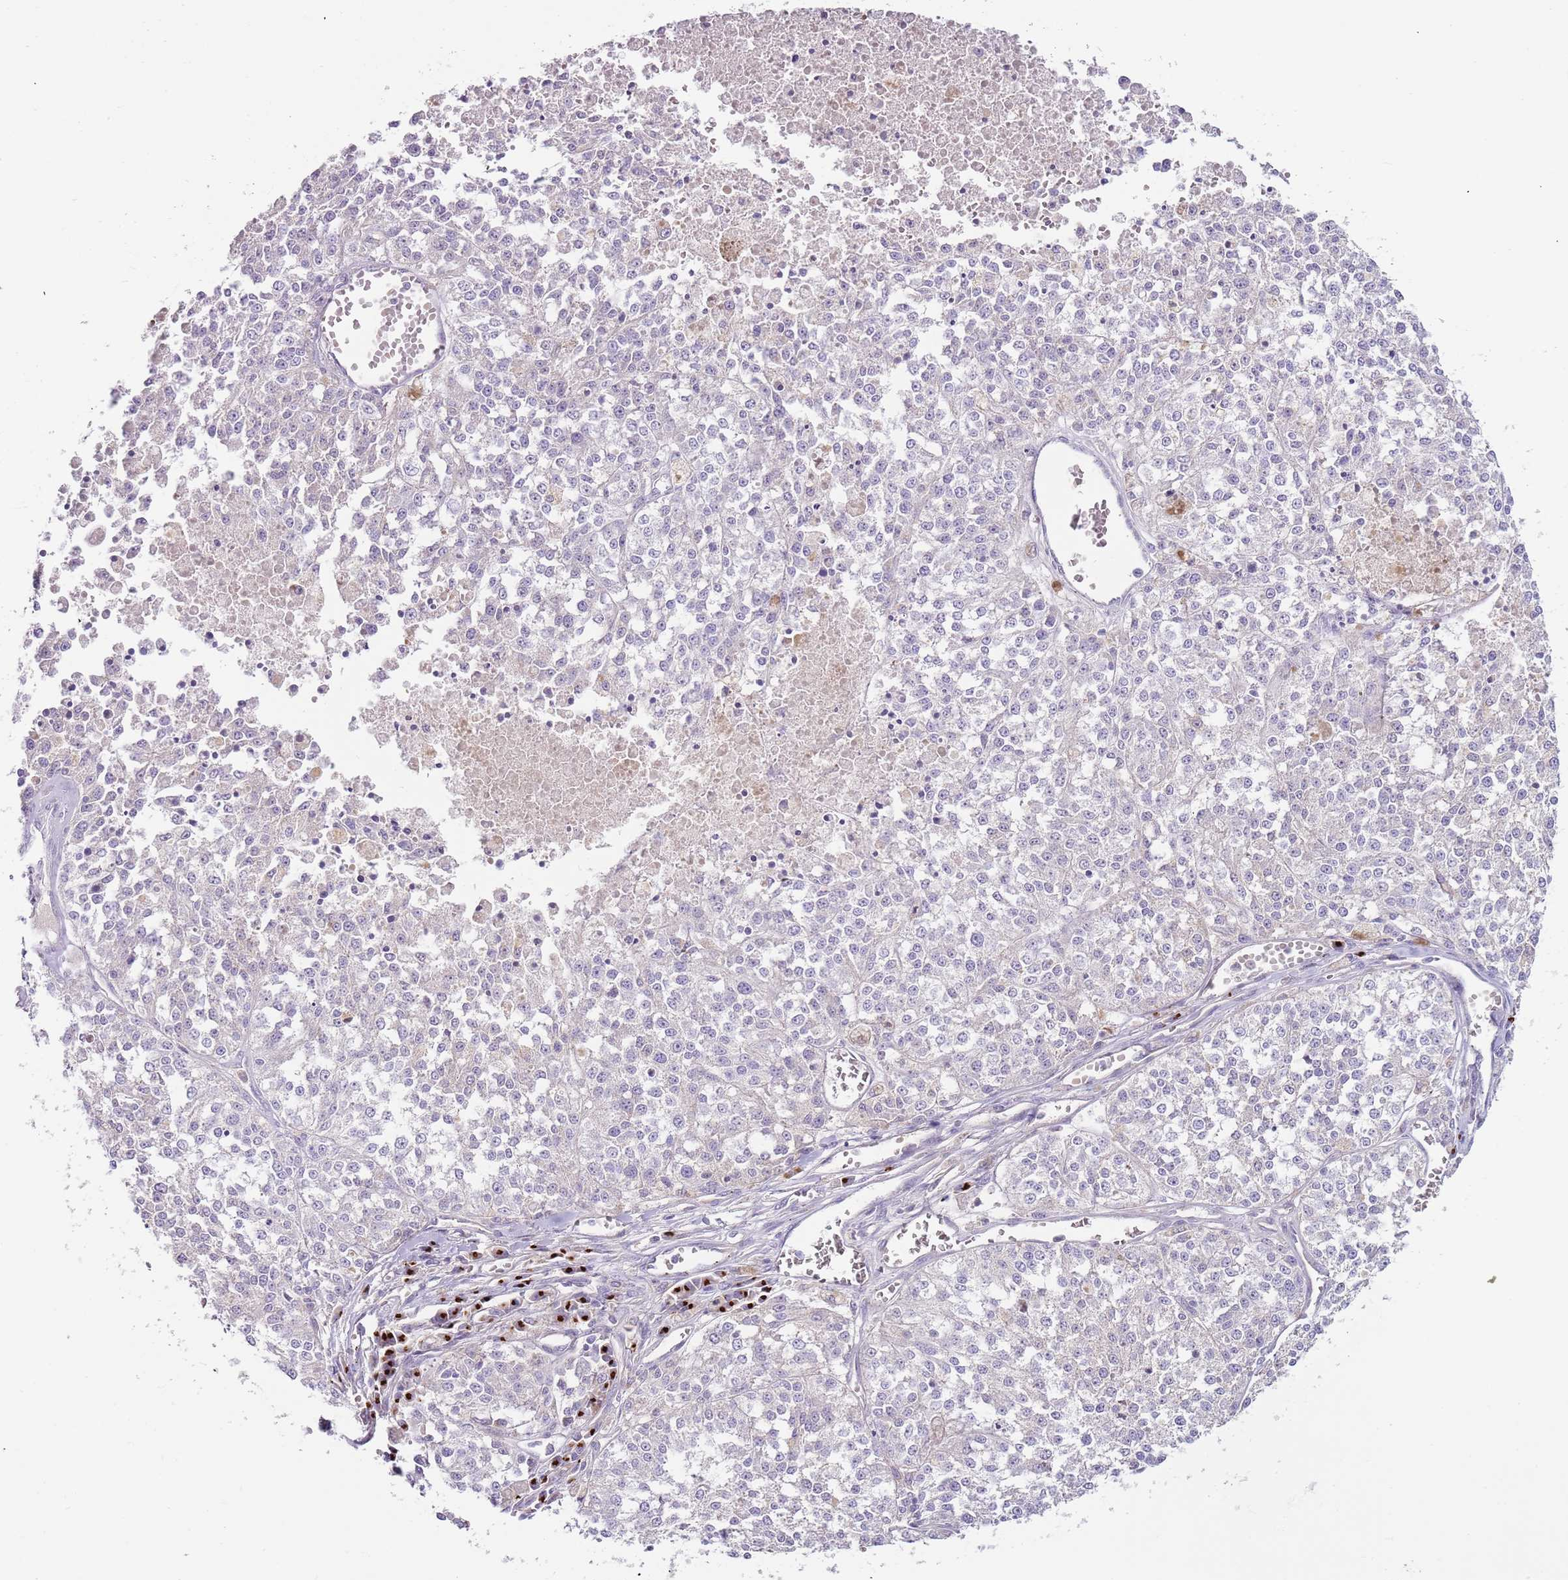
{"staining": {"intensity": "negative", "quantity": "none", "location": "none"}, "tissue": "melanoma", "cell_type": "Tumor cells", "image_type": "cancer", "snomed": [{"axis": "morphology", "description": "Malignant melanoma, NOS"}, {"axis": "topography", "description": "Skin"}], "caption": "IHC histopathology image of neoplastic tissue: human malignant melanoma stained with DAB (3,3'-diaminobenzidine) reveals no significant protein expression in tumor cells.", "gene": "C2CD3", "patient": {"sex": "female", "age": 64}}